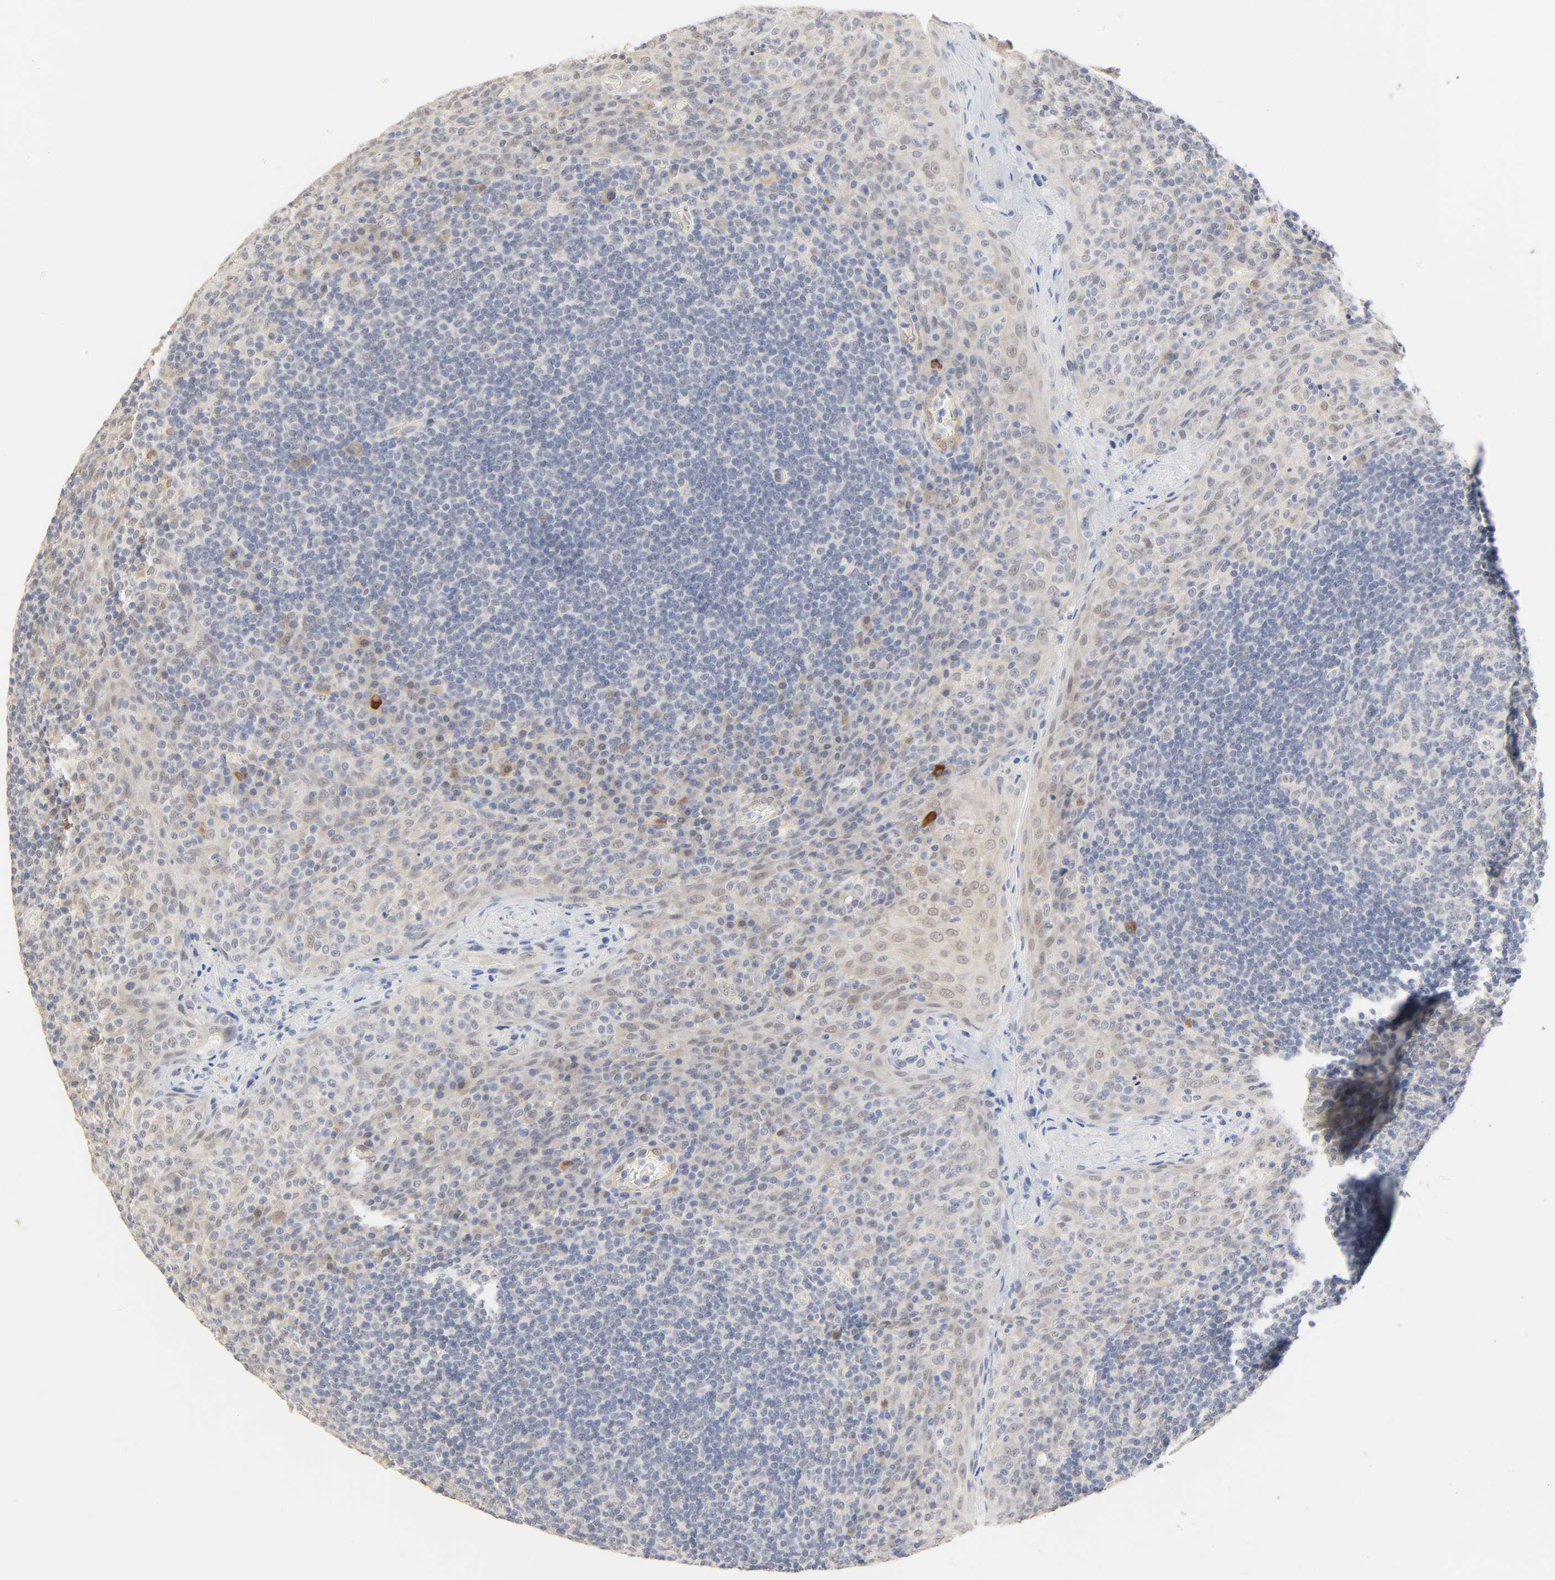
{"staining": {"intensity": "negative", "quantity": "none", "location": "none"}, "tissue": "tonsil", "cell_type": "Germinal center cells", "image_type": "normal", "snomed": [{"axis": "morphology", "description": "Normal tissue, NOS"}, {"axis": "topography", "description": "Tonsil"}], "caption": "A high-resolution image shows IHC staining of normal tonsil, which shows no significant positivity in germinal center cells.", "gene": "ACSS2", "patient": {"sex": "male", "age": 17}}